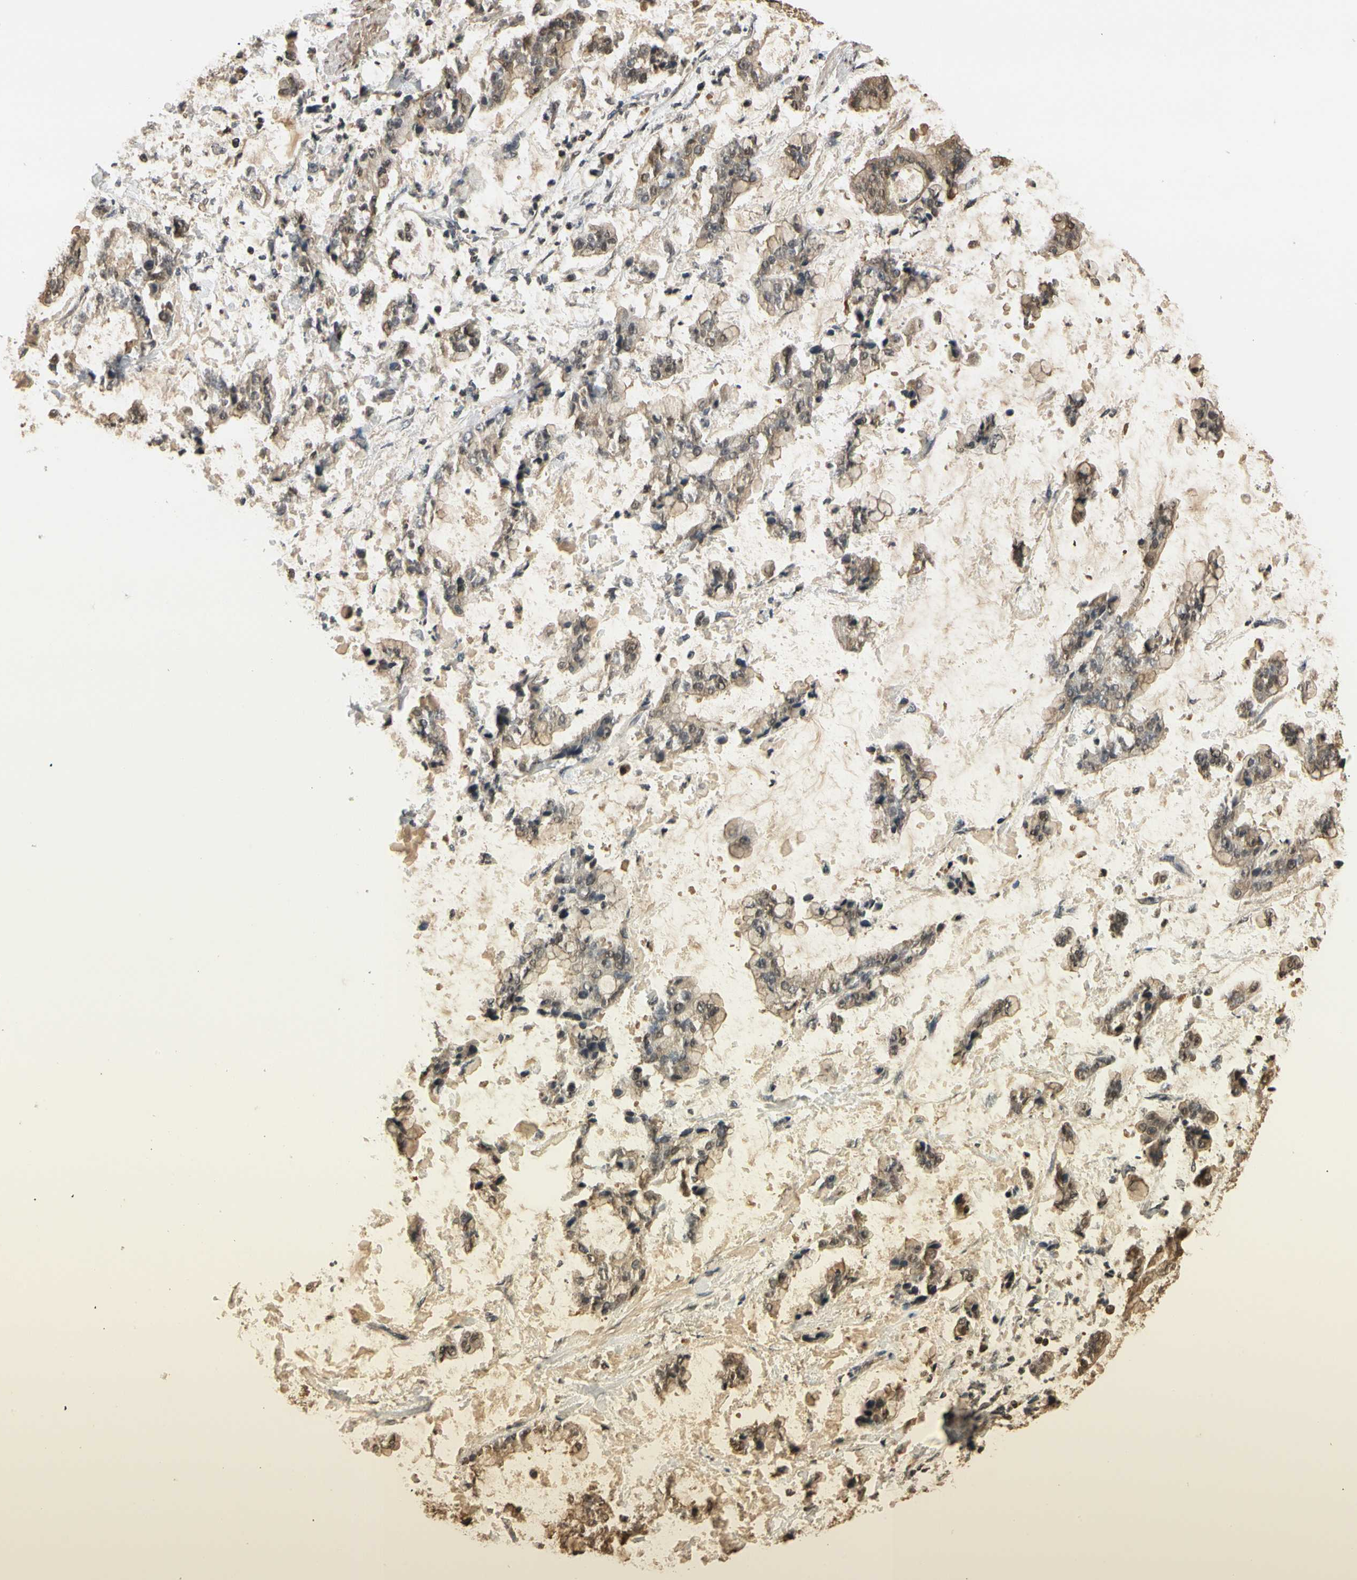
{"staining": {"intensity": "weak", "quantity": ">75%", "location": "cytoplasmic/membranous"}, "tissue": "stomach cancer", "cell_type": "Tumor cells", "image_type": "cancer", "snomed": [{"axis": "morphology", "description": "Normal tissue, NOS"}, {"axis": "morphology", "description": "Adenocarcinoma, NOS"}, {"axis": "topography", "description": "Stomach, upper"}, {"axis": "topography", "description": "Stomach"}], "caption": "Weak cytoplasmic/membranous staining for a protein is present in approximately >75% of tumor cells of stomach adenocarcinoma using immunohistochemistry (IHC).", "gene": "SOD1", "patient": {"sex": "male", "age": 76}}